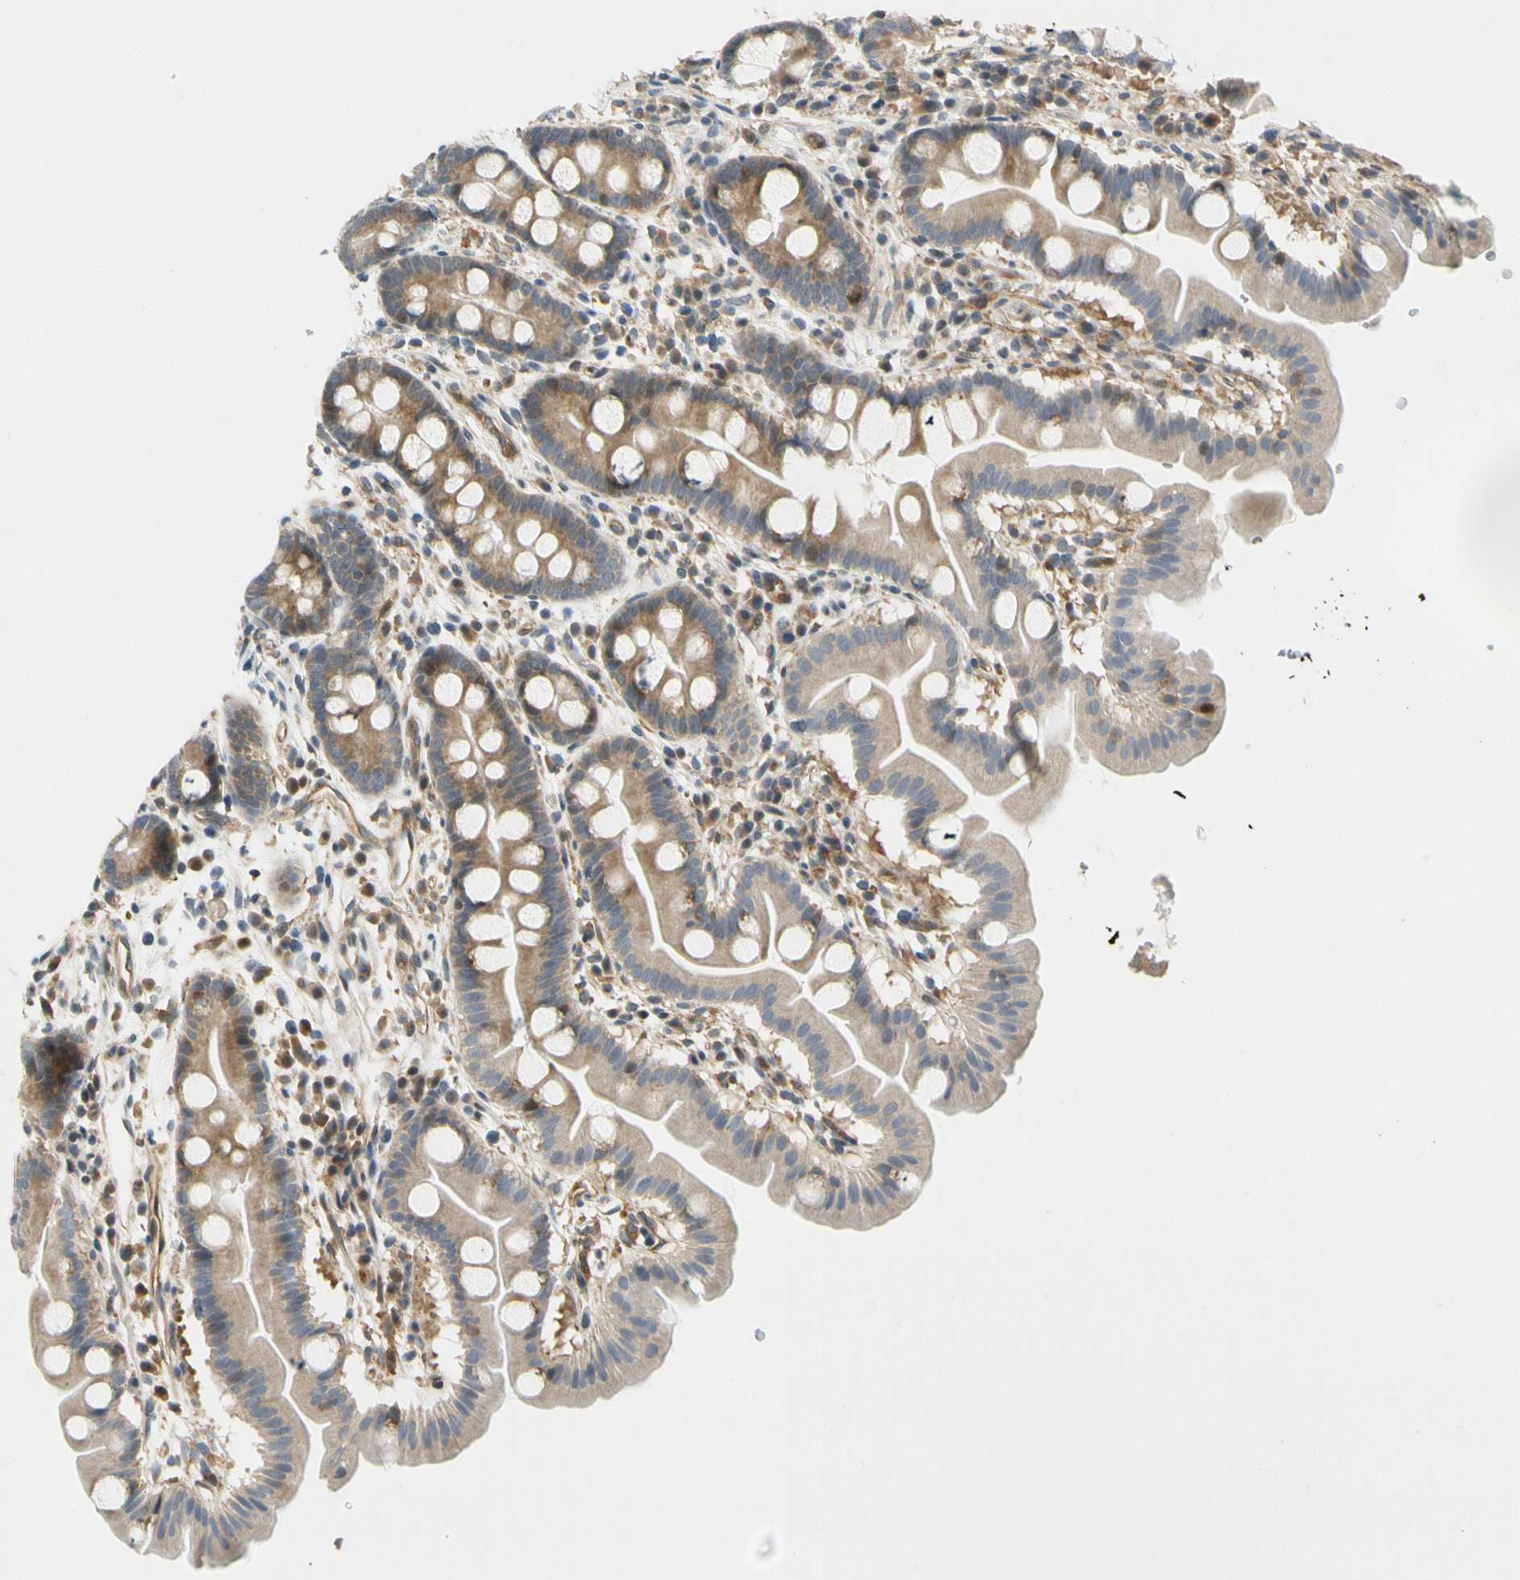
{"staining": {"intensity": "weak", "quantity": ">75%", "location": "cytoplasmic/membranous"}, "tissue": "duodenum", "cell_type": "Glandular cells", "image_type": "normal", "snomed": [{"axis": "morphology", "description": "Normal tissue, NOS"}, {"axis": "topography", "description": "Duodenum"}], "caption": "A low amount of weak cytoplasmic/membranous staining is present in approximately >75% of glandular cells in normal duodenum. (Stains: DAB (3,3'-diaminobenzidine) in brown, nuclei in blue, Microscopy: brightfield microscopy at high magnification).", "gene": "GATD1", "patient": {"sex": "male", "age": 50}}